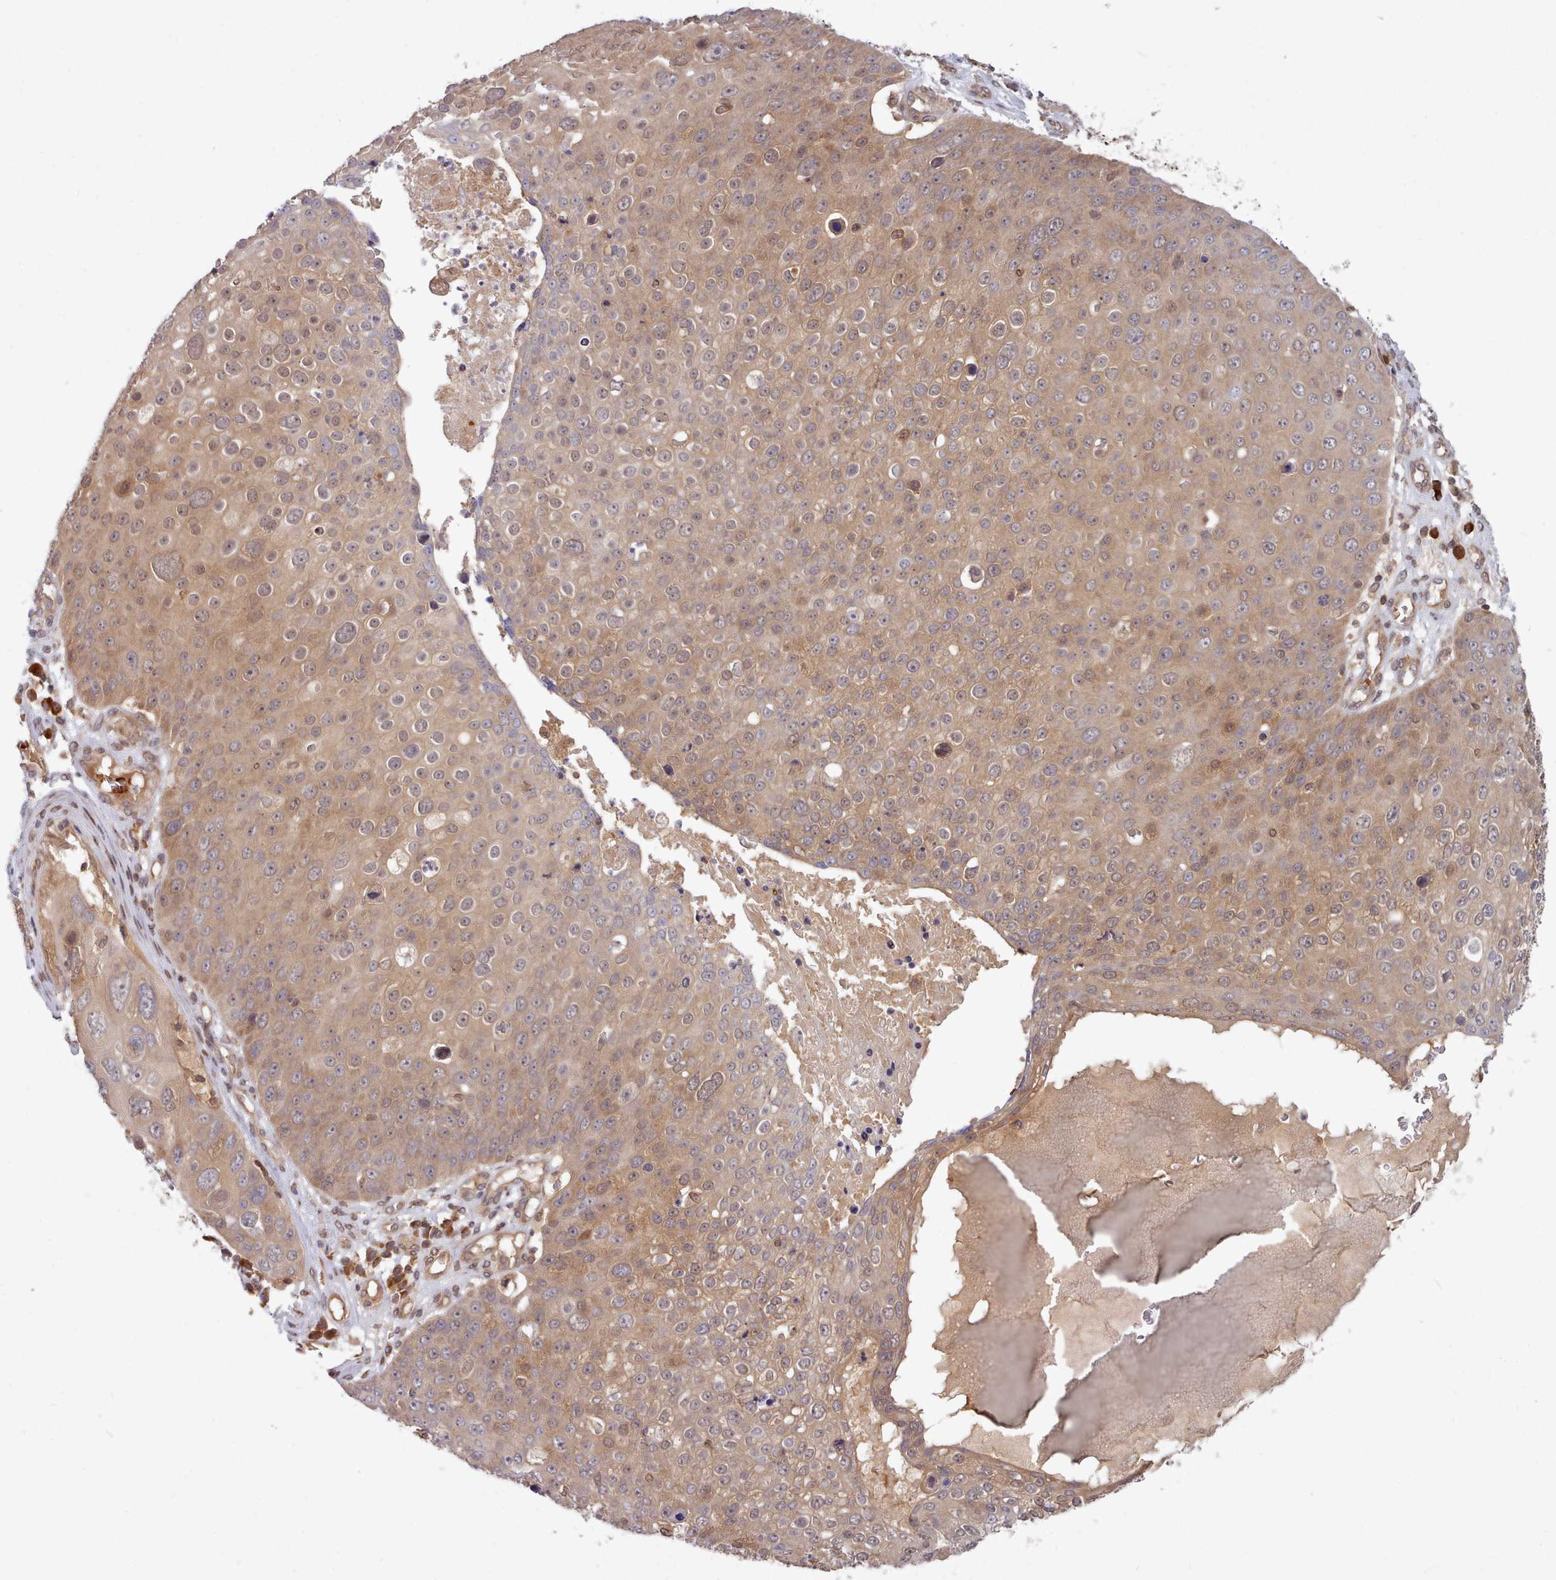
{"staining": {"intensity": "moderate", "quantity": "25%-75%", "location": "cytoplasmic/membranous,nuclear"}, "tissue": "skin cancer", "cell_type": "Tumor cells", "image_type": "cancer", "snomed": [{"axis": "morphology", "description": "Squamous cell carcinoma, NOS"}, {"axis": "topography", "description": "Skin"}], "caption": "The image demonstrates a brown stain indicating the presence of a protein in the cytoplasmic/membranous and nuclear of tumor cells in skin cancer.", "gene": "UBE2G1", "patient": {"sex": "male", "age": 71}}